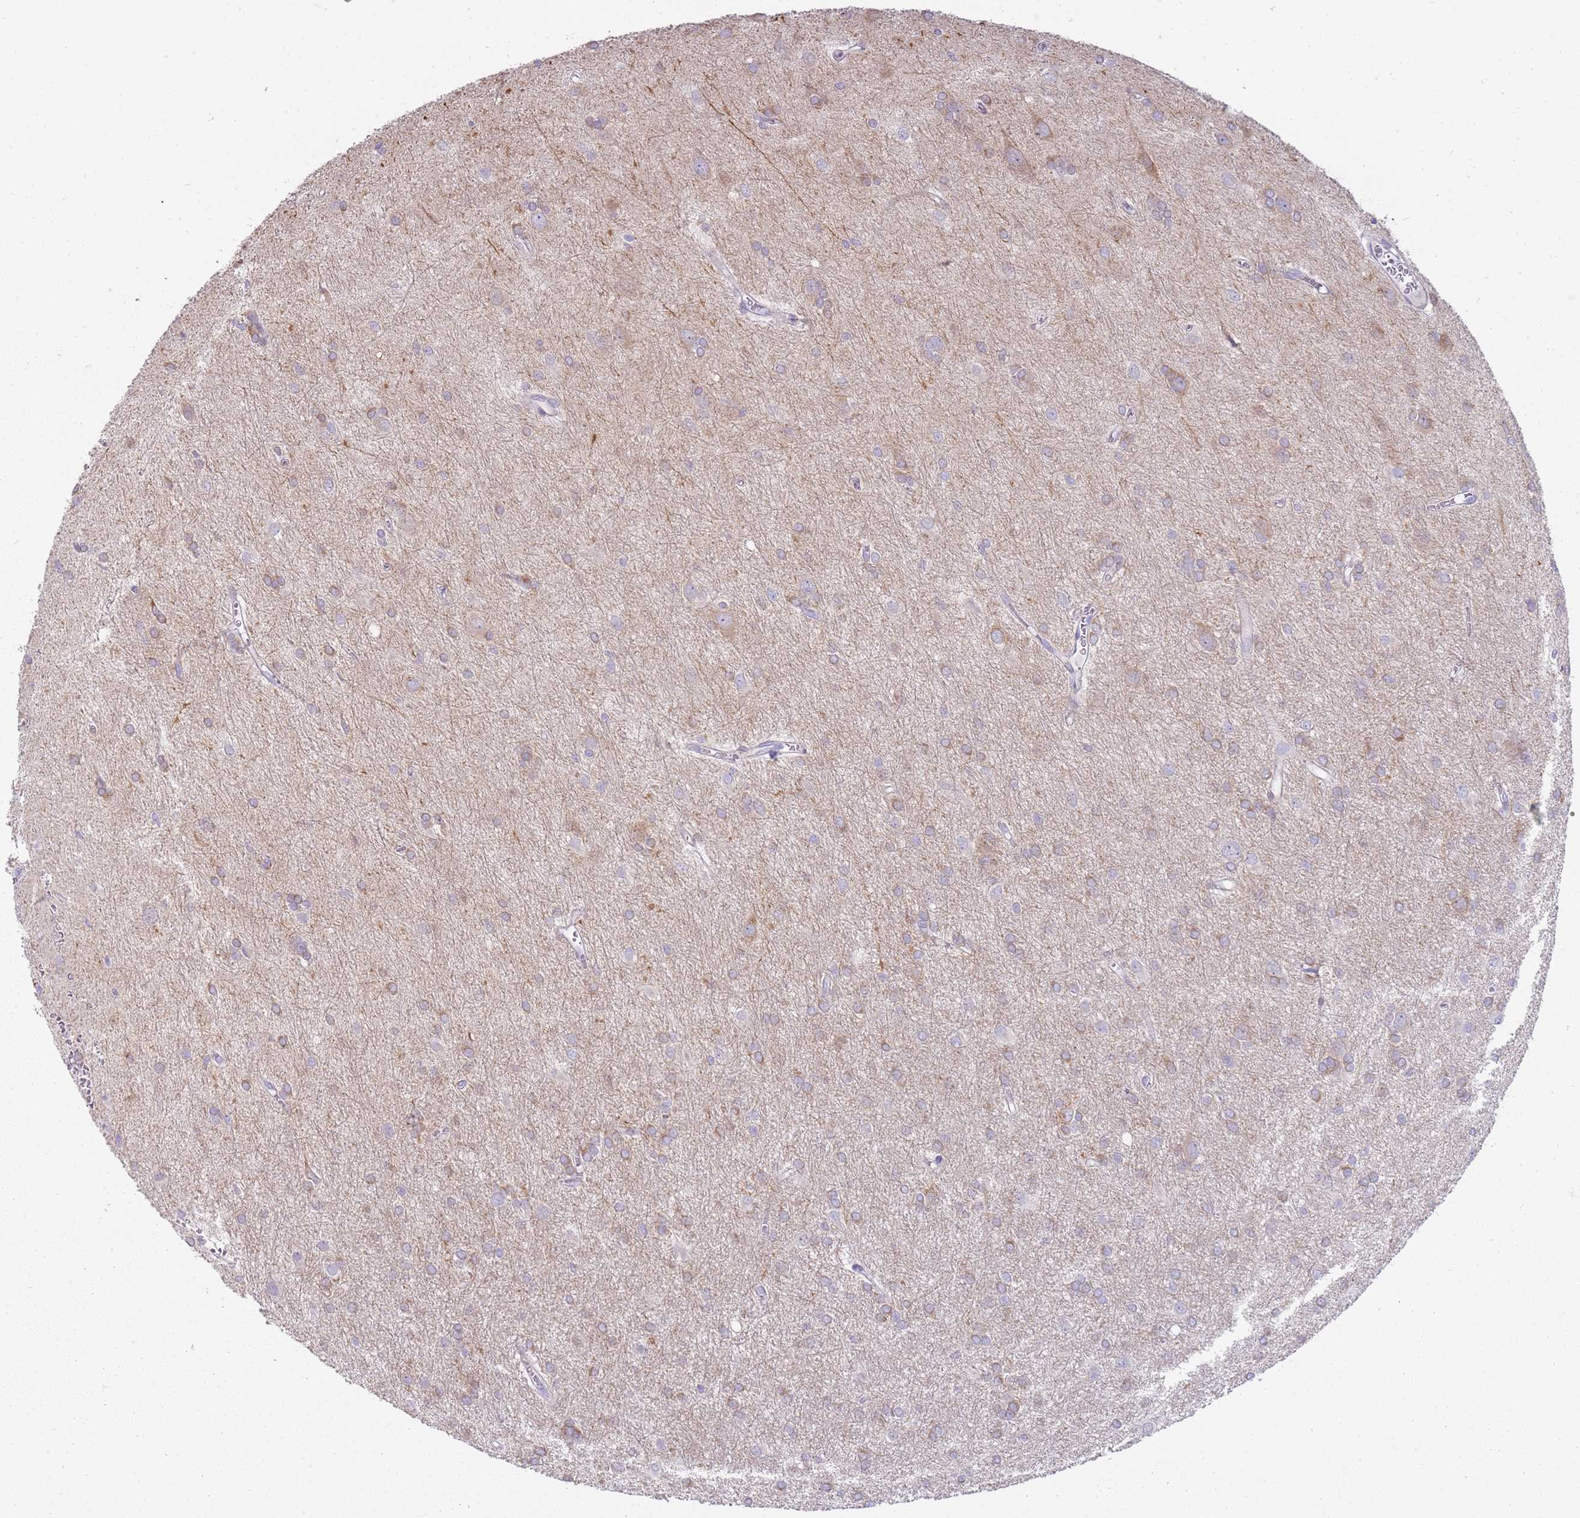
{"staining": {"intensity": "weak", "quantity": "25%-75%", "location": "cytoplasmic/membranous"}, "tissue": "glioma", "cell_type": "Tumor cells", "image_type": "cancer", "snomed": [{"axis": "morphology", "description": "Glioma, malignant, High grade"}, {"axis": "topography", "description": "Brain"}], "caption": "Weak cytoplasmic/membranous expression is seen in approximately 25%-75% of tumor cells in glioma. The staining was performed using DAB, with brown indicating positive protein expression. Nuclei are stained blue with hematoxylin.", "gene": "DIPK1C", "patient": {"sex": "female", "age": 50}}